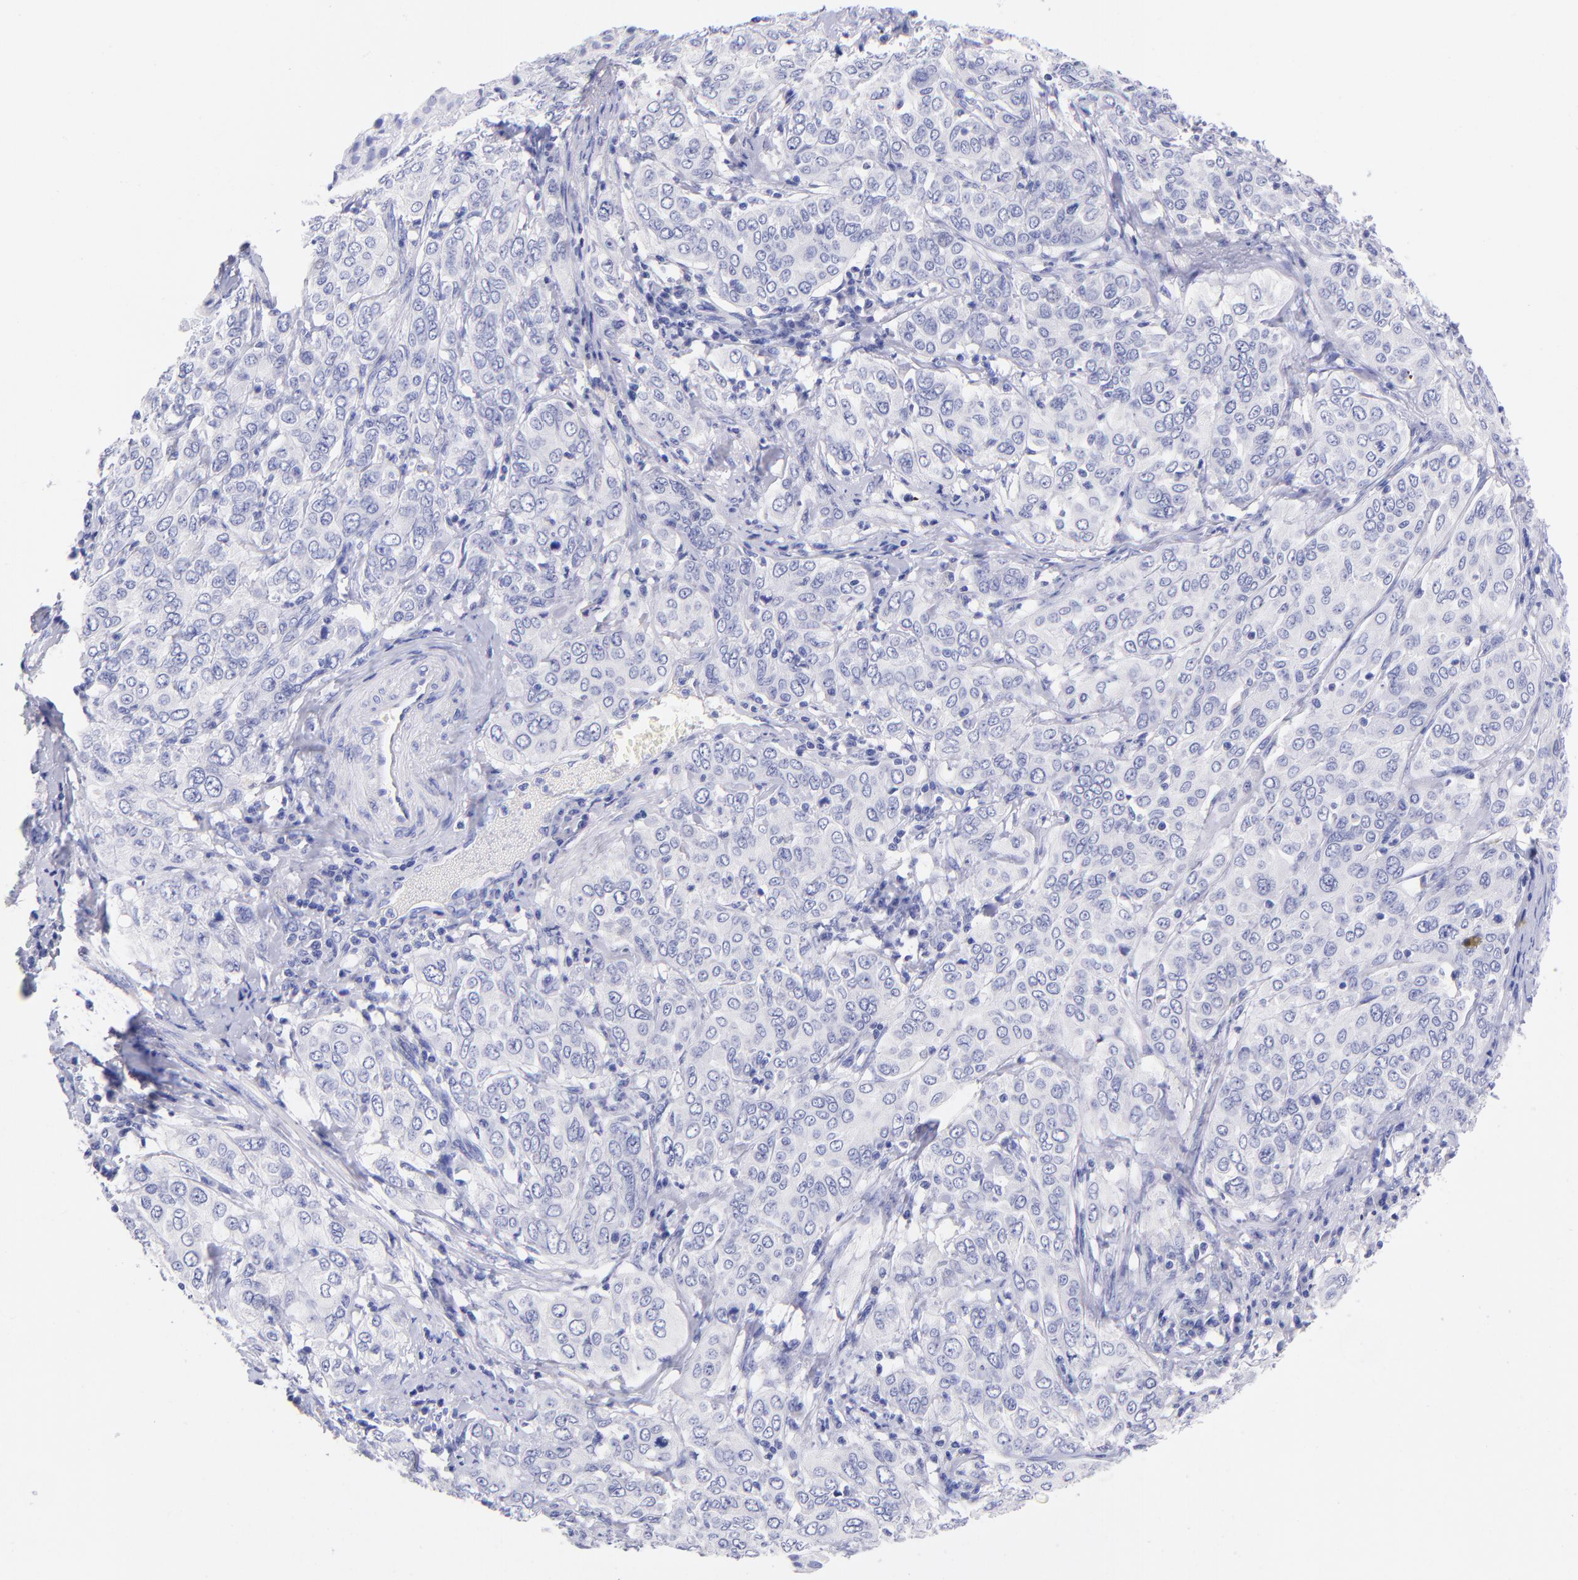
{"staining": {"intensity": "negative", "quantity": "none", "location": "none"}, "tissue": "cervical cancer", "cell_type": "Tumor cells", "image_type": "cancer", "snomed": [{"axis": "morphology", "description": "Squamous cell carcinoma, NOS"}, {"axis": "topography", "description": "Cervix"}], "caption": "Tumor cells show no significant expression in cervical cancer.", "gene": "RAB3B", "patient": {"sex": "female", "age": 38}}